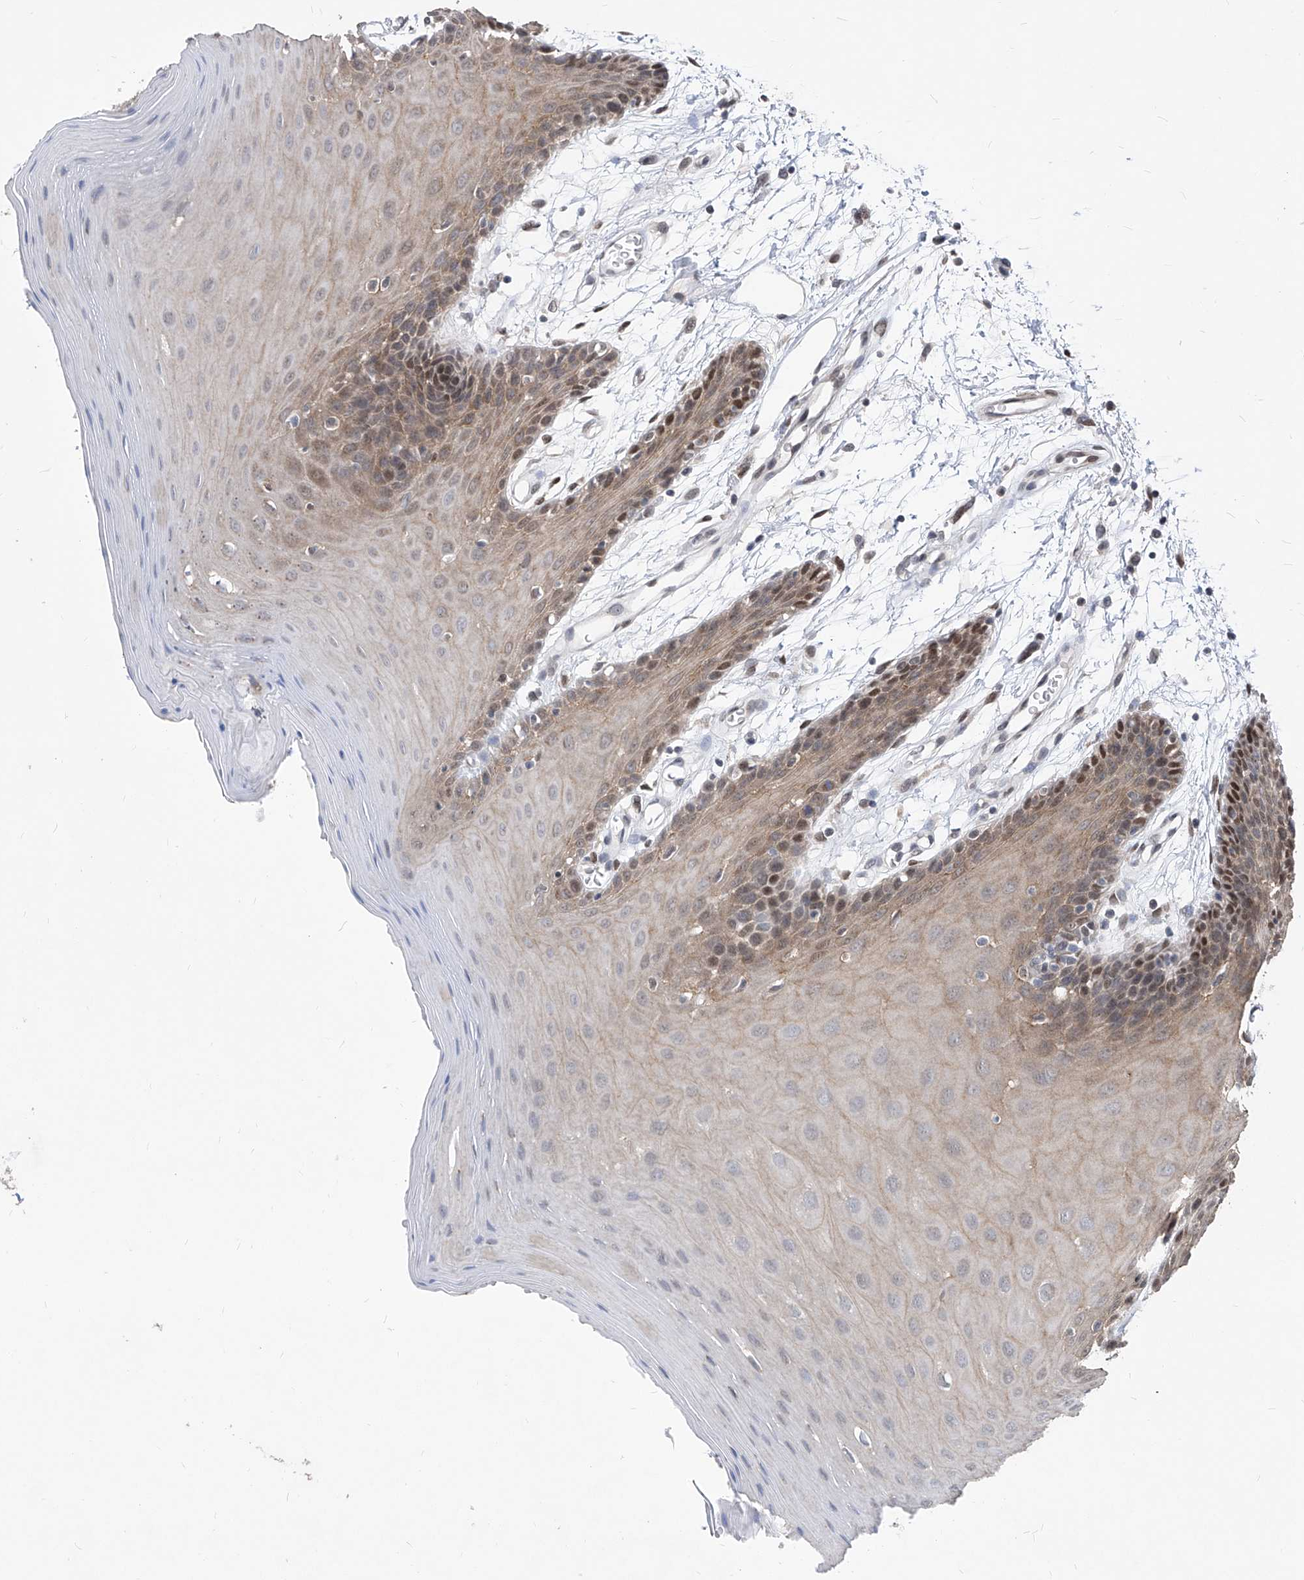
{"staining": {"intensity": "moderate", "quantity": "25%-75%", "location": "cytoplasmic/membranous"}, "tissue": "oral mucosa", "cell_type": "Squamous epithelial cells", "image_type": "normal", "snomed": [{"axis": "morphology", "description": "Normal tissue, NOS"}, {"axis": "morphology", "description": "Squamous cell carcinoma, NOS"}, {"axis": "topography", "description": "Skeletal muscle"}, {"axis": "topography", "description": "Oral tissue"}, {"axis": "topography", "description": "Salivary gland"}, {"axis": "topography", "description": "Head-Neck"}], "caption": "Moderate cytoplasmic/membranous protein positivity is identified in approximately 25%-75% of squamous epithelial cells in oral mucosa.", "gene": "CETN1", "patient": {"sex": "male", "age": 54}}